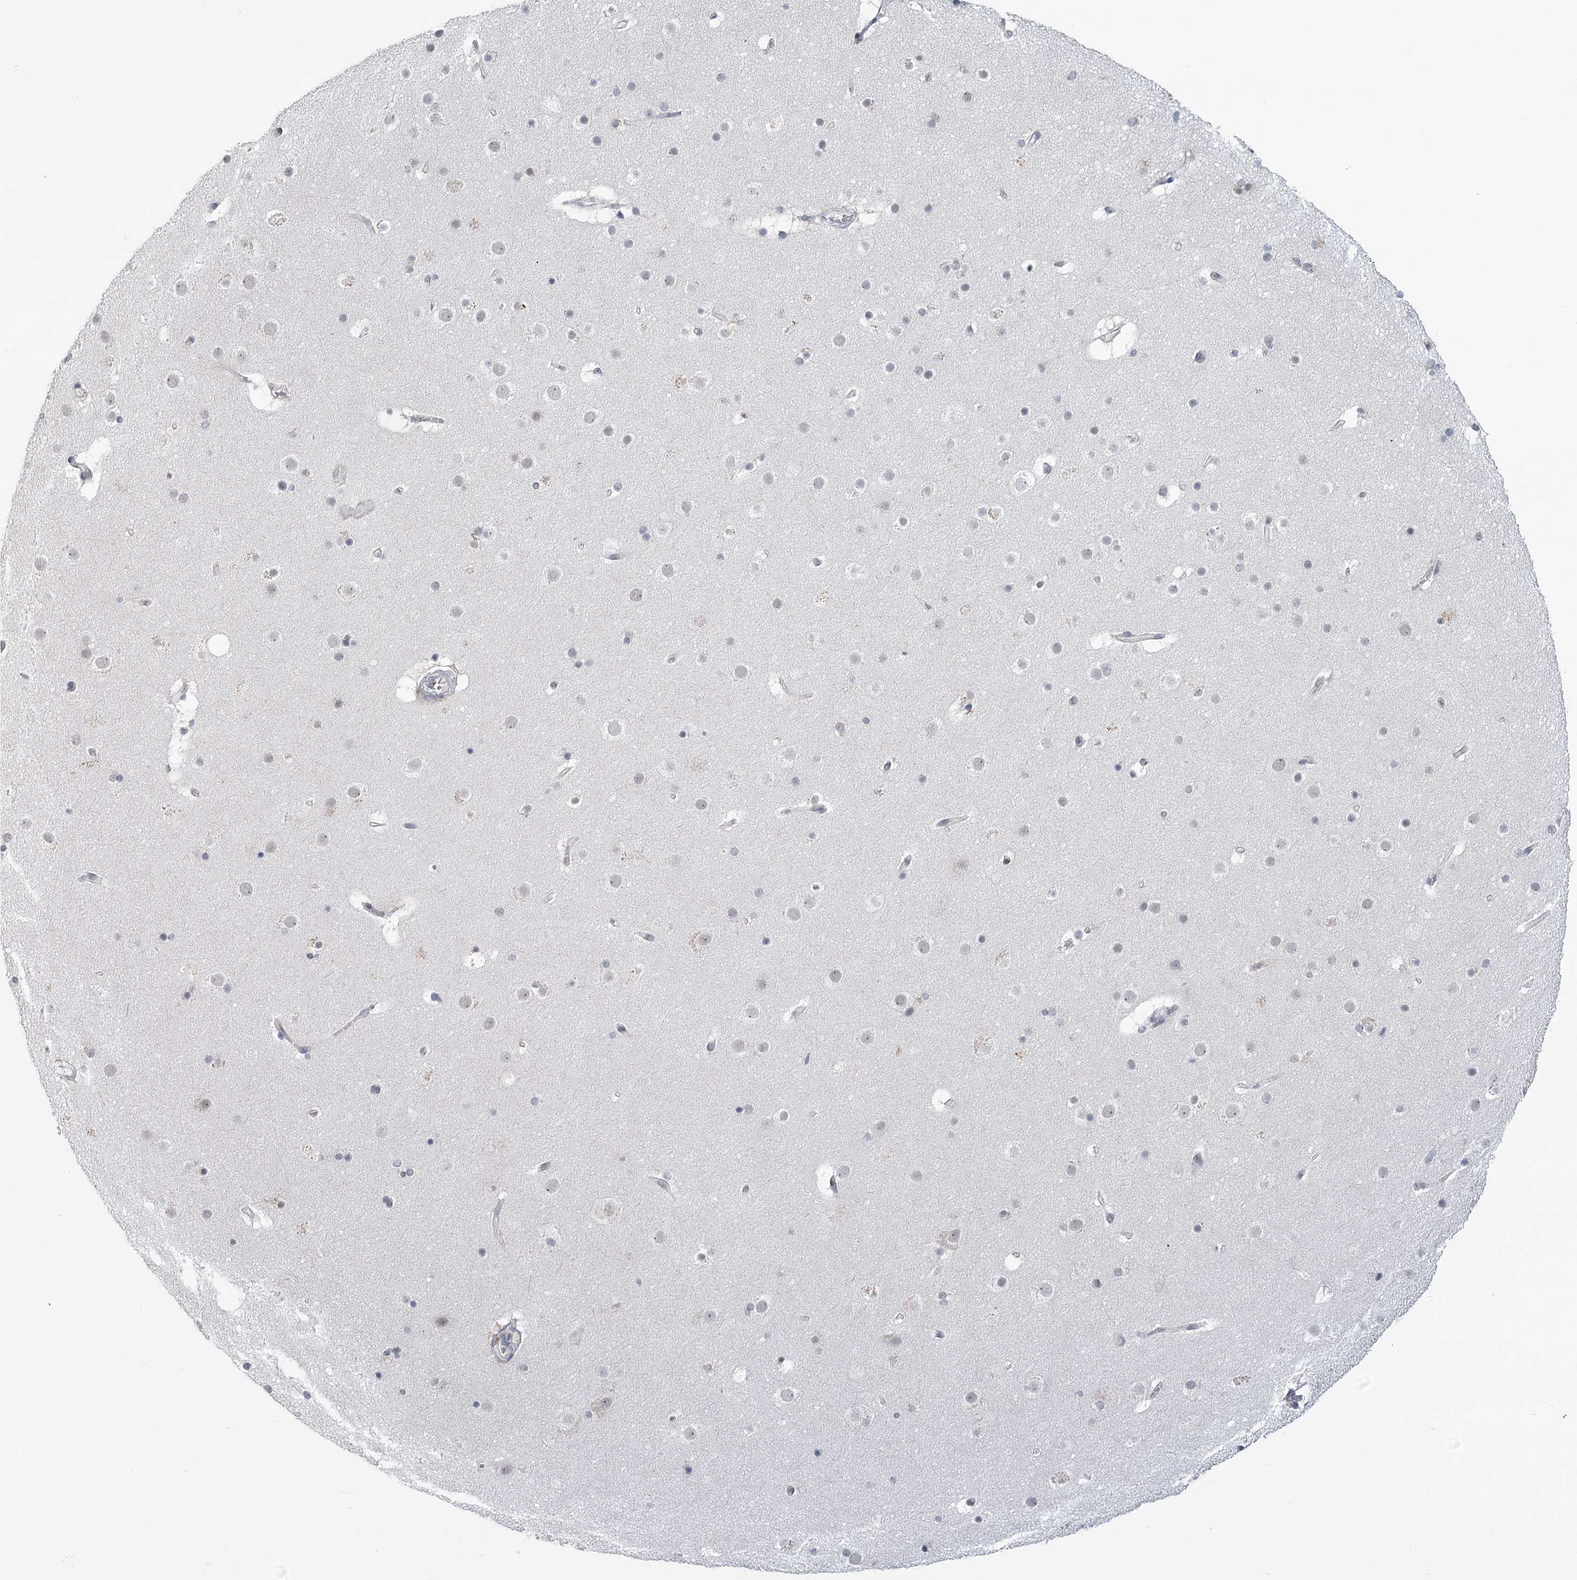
{"staining": {"intensity": "negative", "quantity": "none", "location": "none"}, "tissue": "cerebral cortex", "cell_type": "Endothelial cells", "image_type": "normal", "snomed": [{"axis": "morphology", "description": "Normal tissue, NOS"}, {"axis": "topography", "description": "Cerebral cortex"}], "caption": "Endothelial cells show no significant protein staining in benign cerebral cortex.", "gene": "TMEM70", "patient": {"sex": "male", "age": 57}}